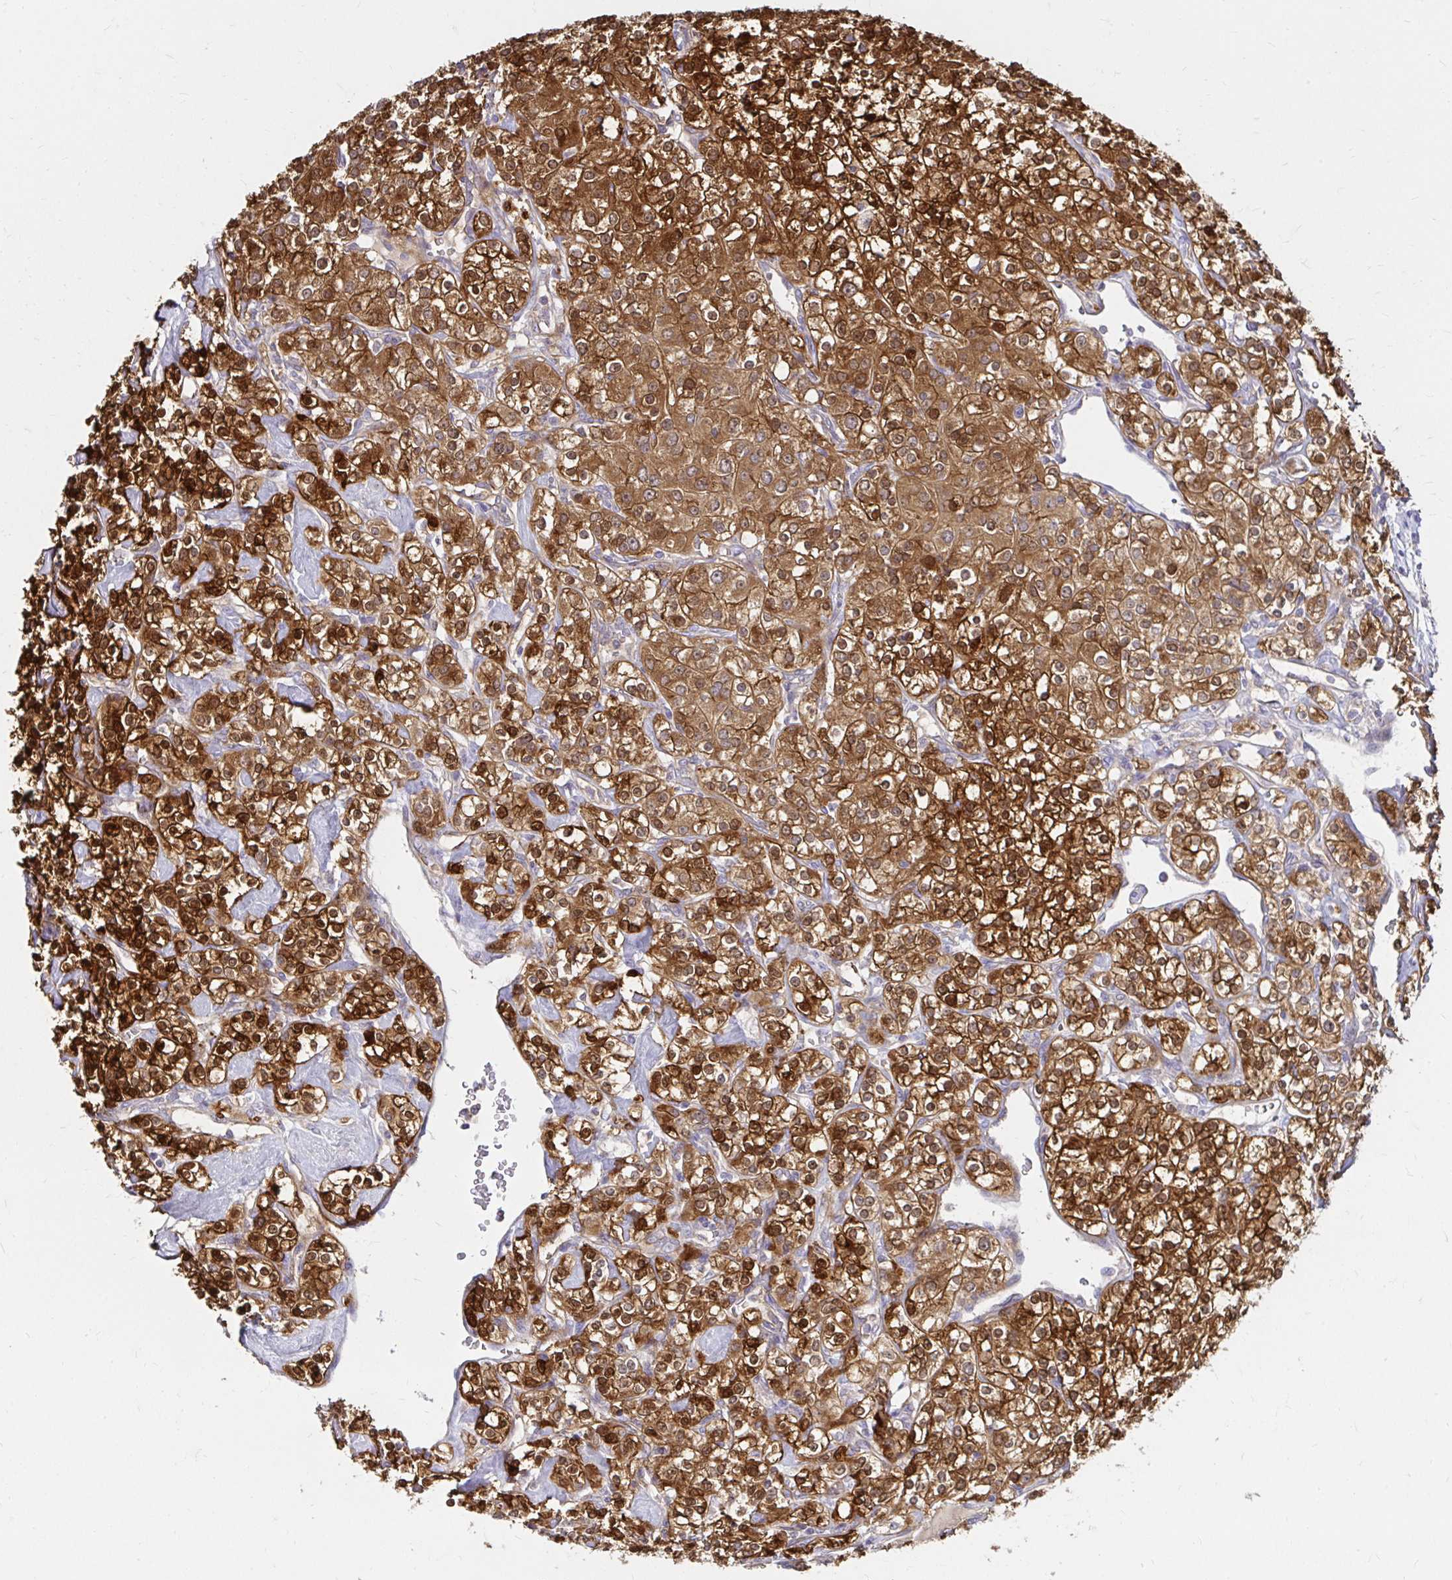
{"staining": {"intensity": "strong", "quantity": ">75%", "location": "cytoplasmic/membranous,nuclear"}, "tissue": "renal cancer", "cell_type": "Tumor cells", "image_type": "cancer", "snomed": [{"axis": "morphology", "description": "Adenocarcinoma, NOS"}, {"axis": "topography", "description": "Kidney"}], "caption": "Approximately >75% of tumor cells in human adenocarcinoma (renal) show strong cytoplasmic/membranous and nuclear protein expression as visualized by brown immunohistochemical staining.", "gene": "ITGA2", "patient": {"sex": "male", "age": 77}}